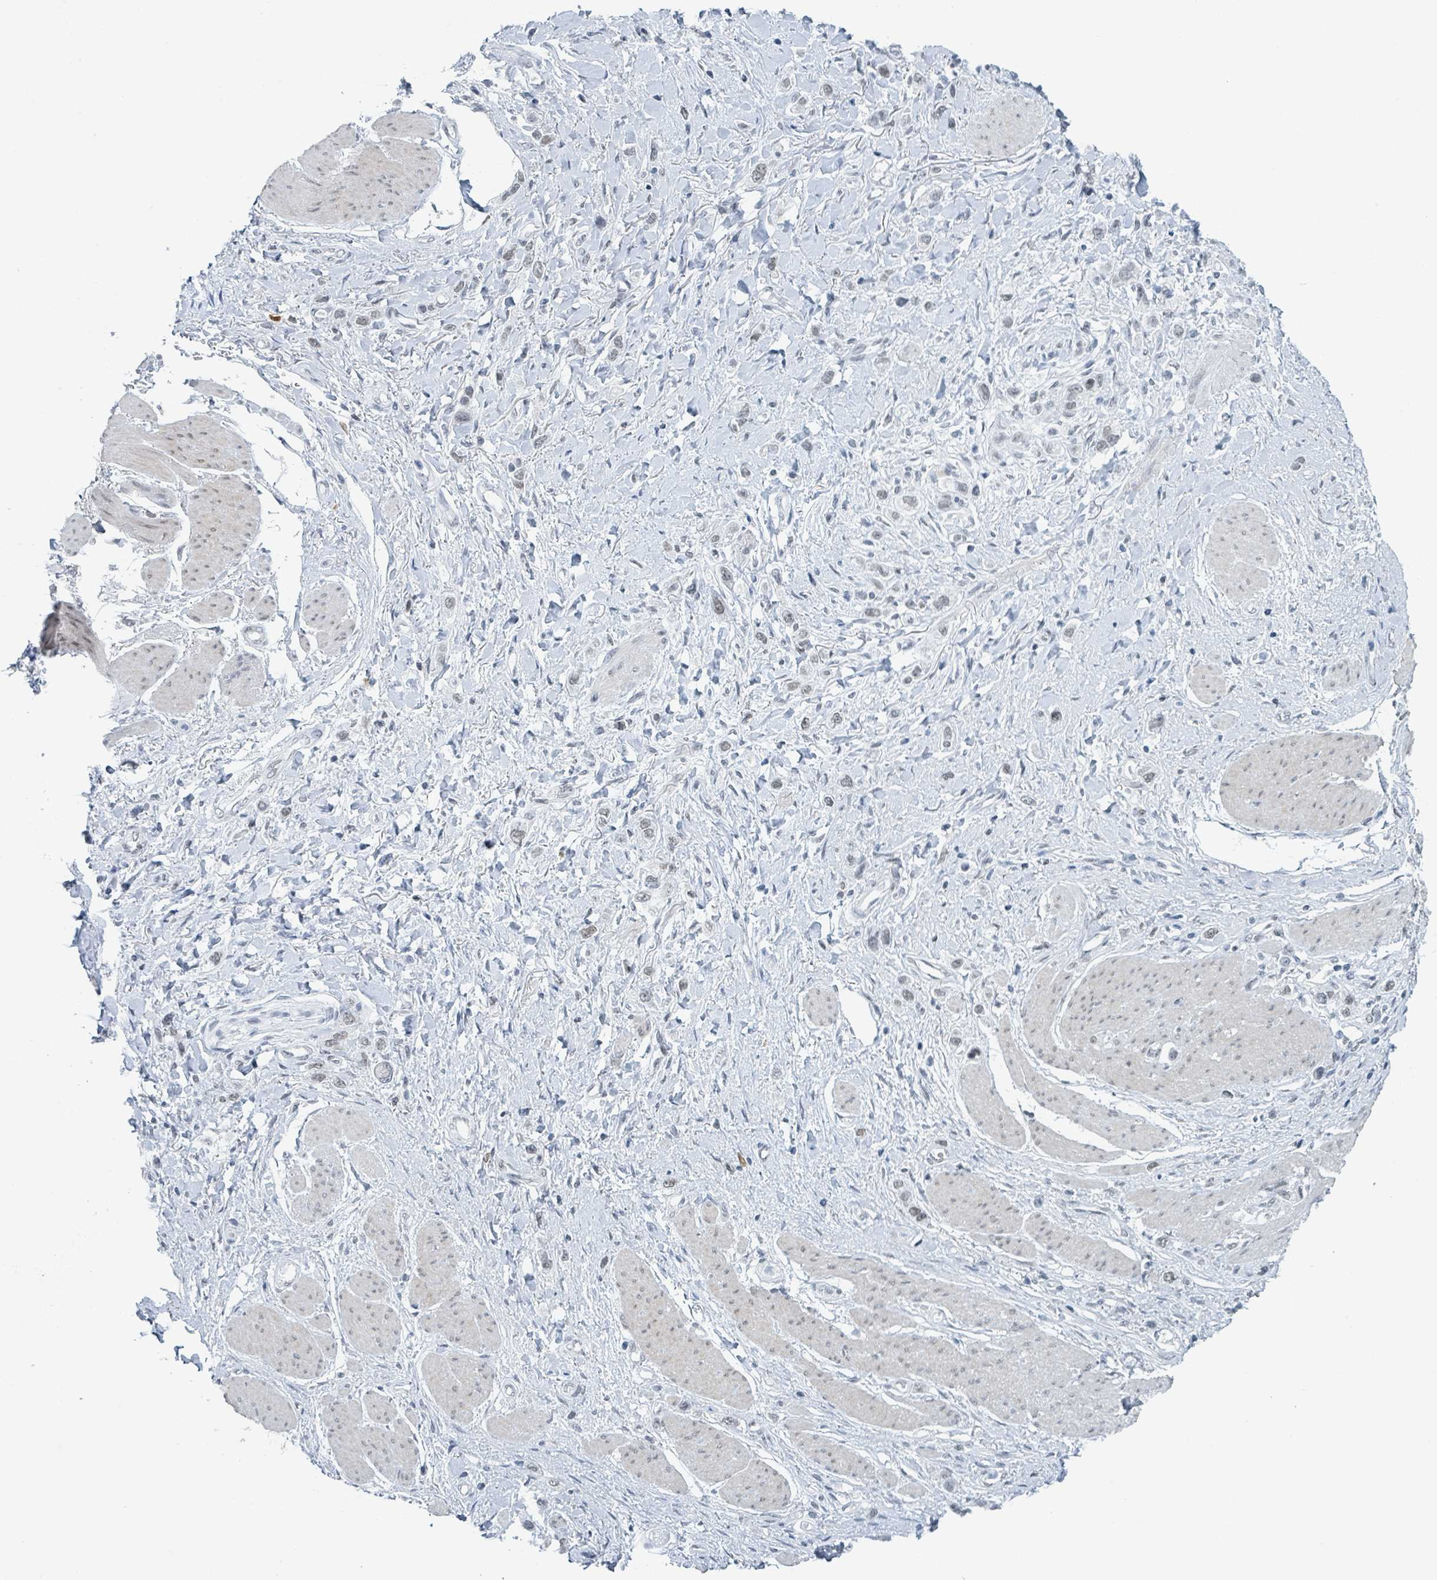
{"staining": {"intensity": "negative", "quantity": "none", "location": "none"}, "tissue": "stomach cancer", "cell_type": "Tumor cells", "image_type": "cancer", "snomed": [{"axis": "morphology", "description": "Adenocarcinoma, NOS"}, {"axis": "topography", "description": "Stomach"}], "caption": "A high-resolution image shows immunohistochemistry staining of stomach cancer (adenocarcinoma), which exhibits no significant staining in tumor cells.", "gene": "EHMT2", "patient": {"sex": "female", "age": 65}}